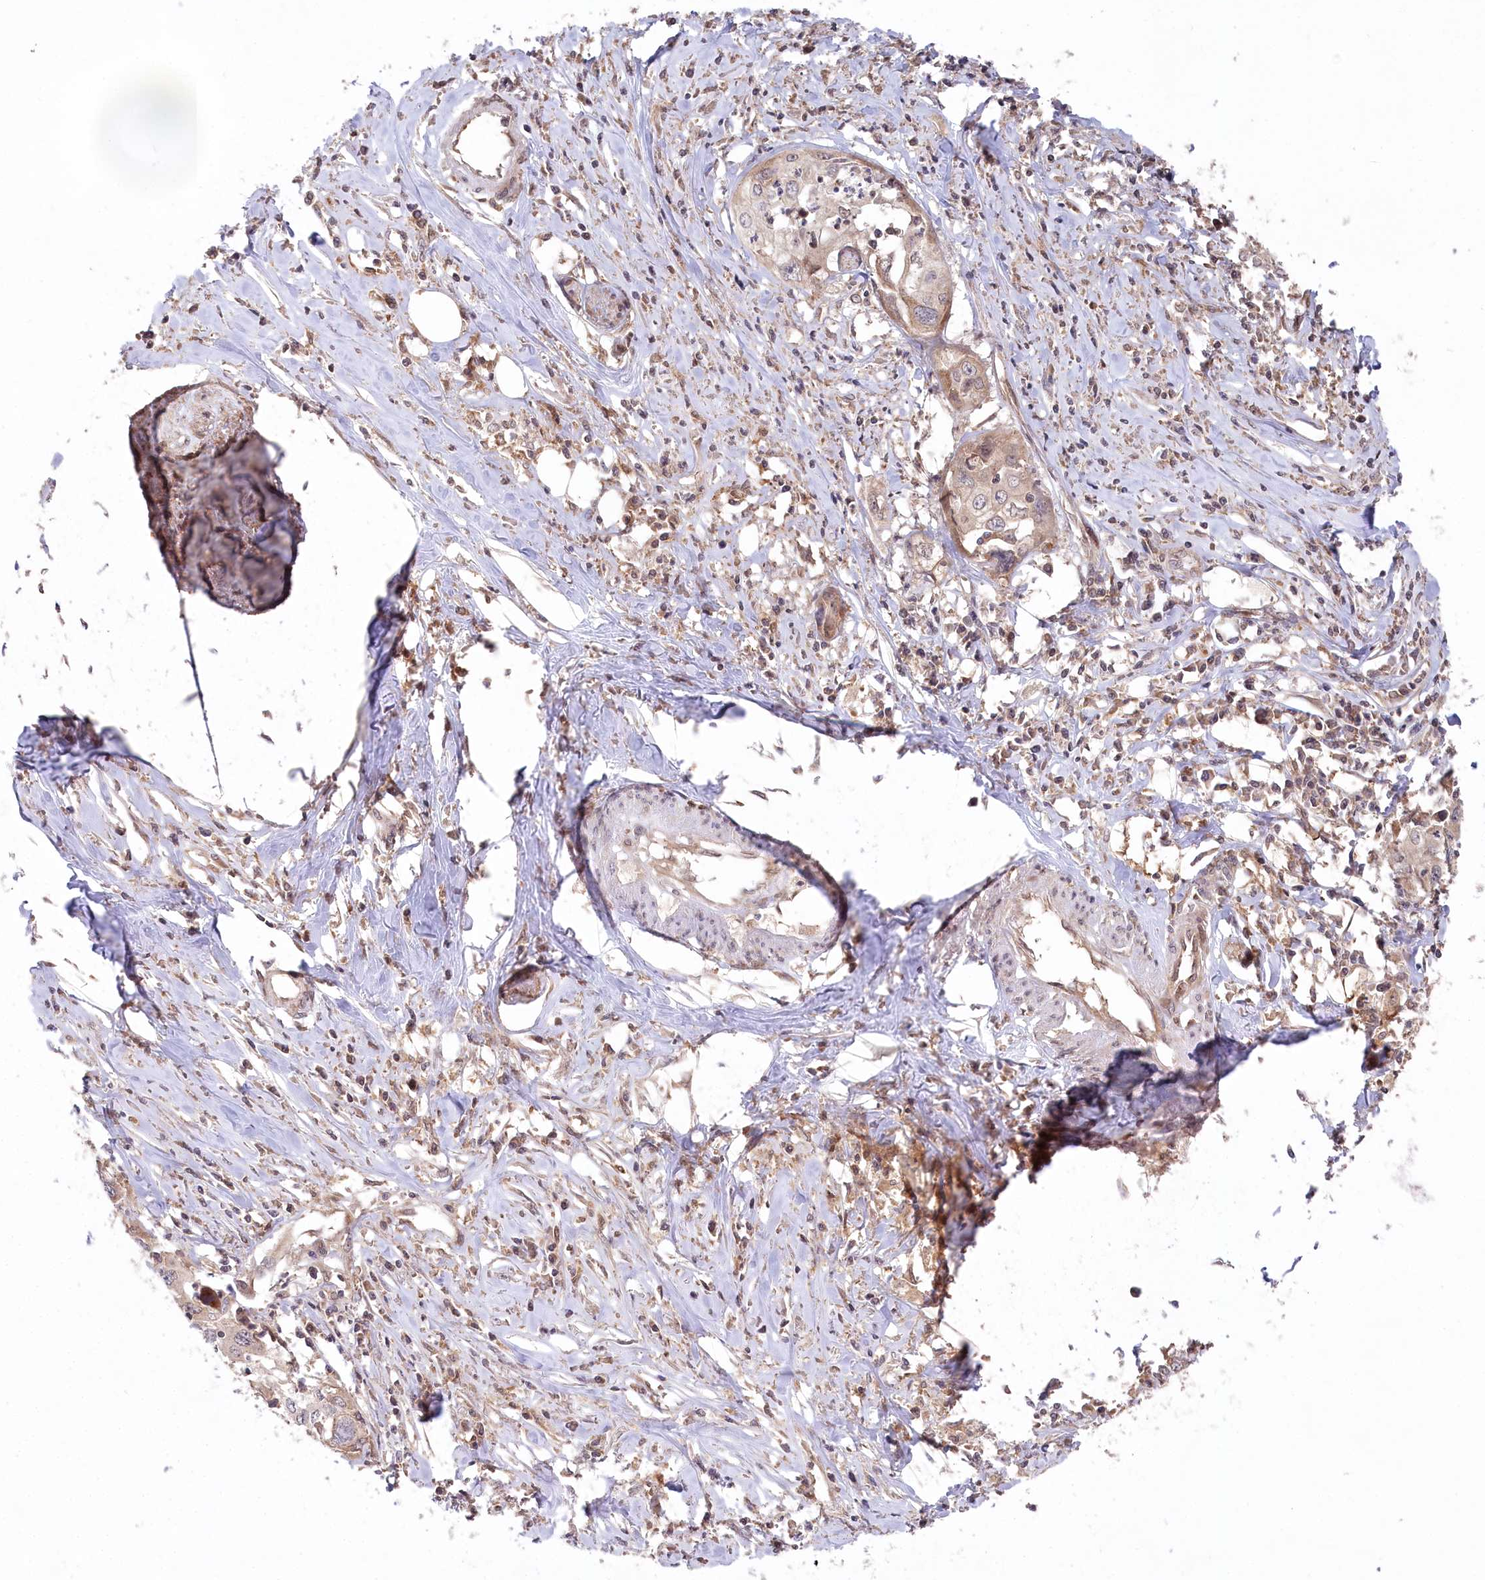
{"staining": {"intensity": "weak", "quantity": "<25%", "location": "cytoplasmic/membranous"}, "tissue": "cervical cancer", "cell_type": "Tumor cells", "image_type": "cancer", "snomed": [{"axis": "morphology", "description": "Squamous cell carcinoma, NOS"}, {"axis": "topography", "description": "Cervix"}], "caption": "Squamous cell carcinoma (cervical) was stained to show a protein in brown. There is no significant expression in tumor cells.", "gene": "PPP1R21", "patient": {"sex": "female", "age": 31}}